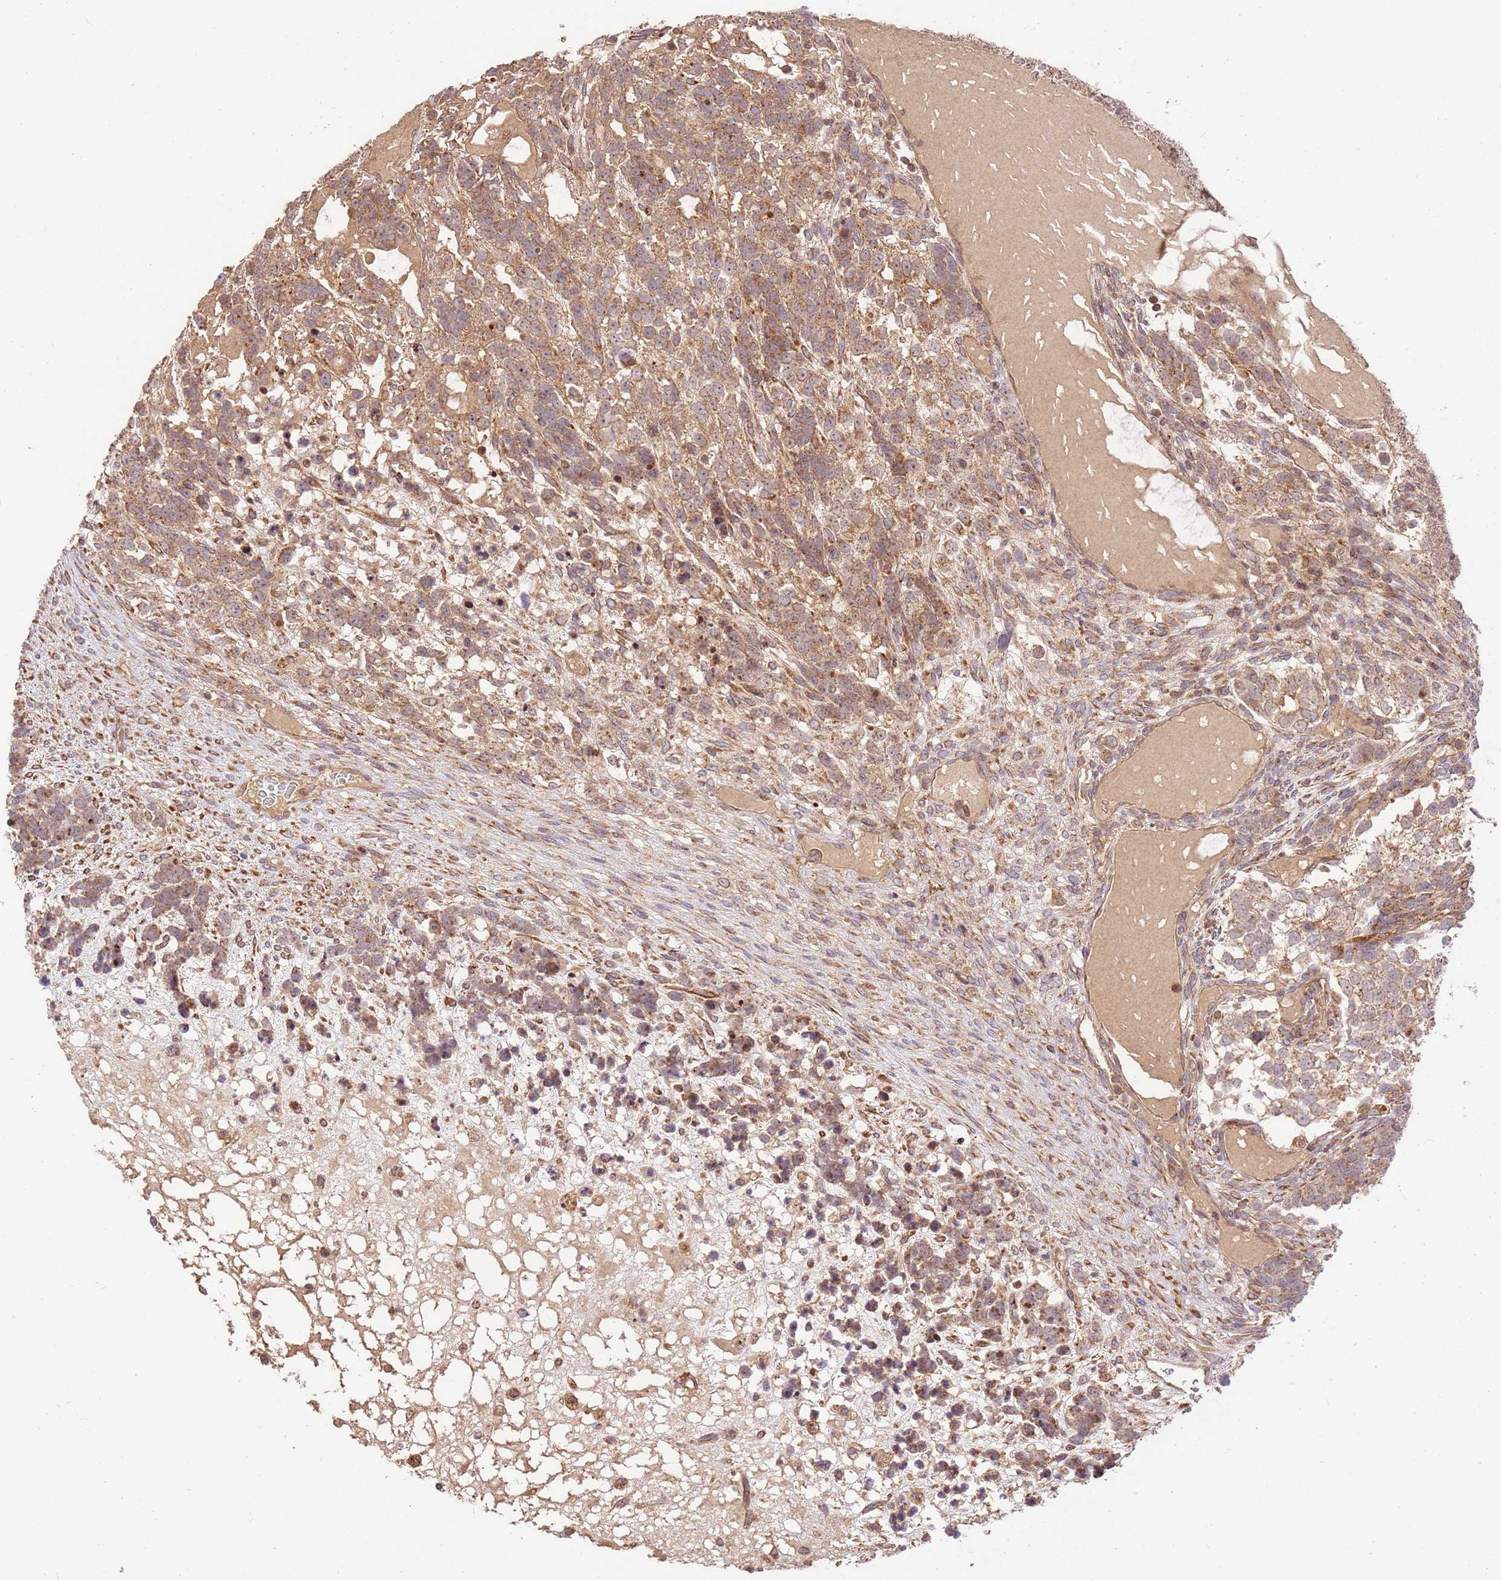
{"staining": {"intensity": "moderate", "quantity": ">75%", "location": "cytoplasmic/membranous"}, "tissue": "testis cancer", "cell_type": "Tumor cells", "image_type": "cancer", "snomed": [{"axis": "morphology", "description": "Carcinoma, Embryonal, NOS"}, {"axis": "topography", "description": "Testis"}], "caption": "This is a histology image of immunohistochemistry staining of testis embryonal carcinoma, which shows moderate expression in the cytoplasmic/membranous of tumor cells.", "gene": "SPATA2L", "patient": {"sex": "male", "age": 23}}